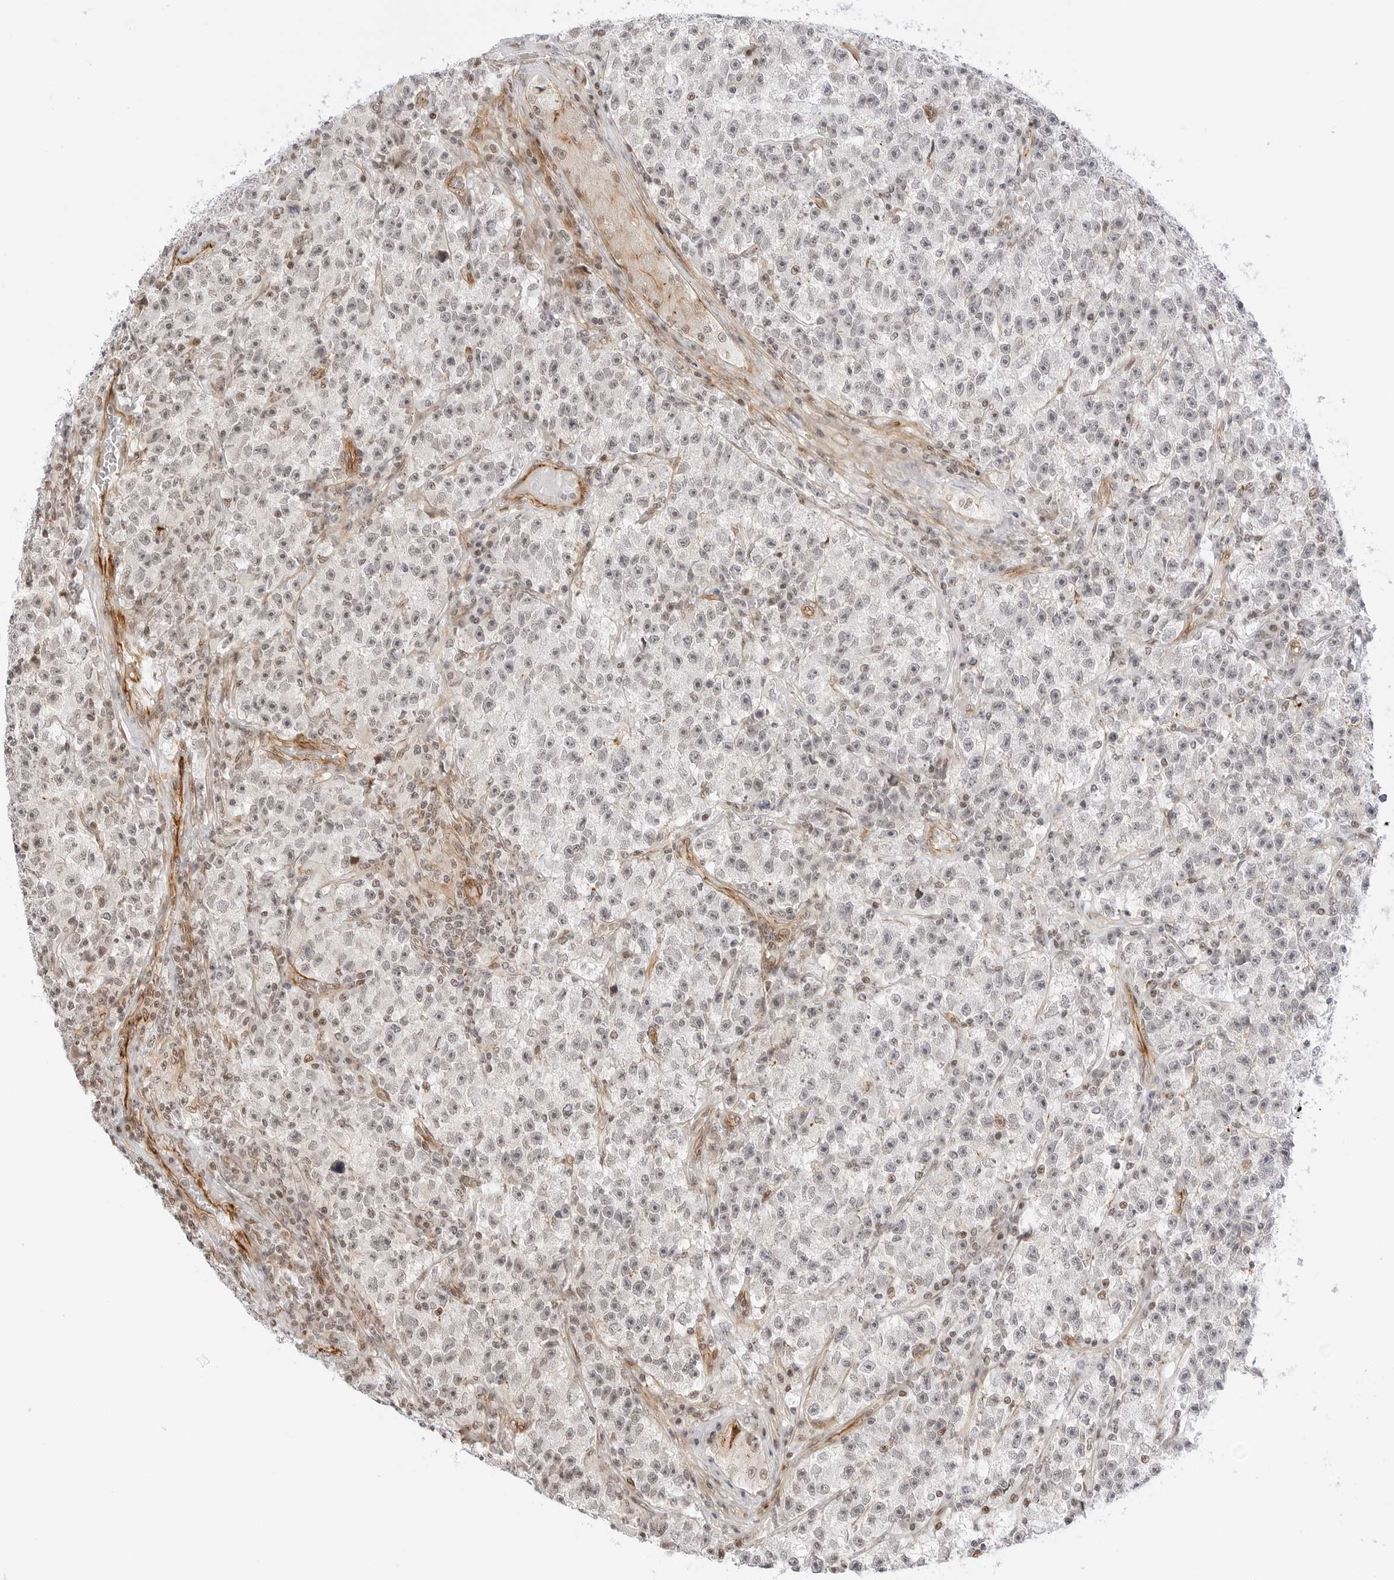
{"staining": {"intensity": "negative", "quantity": "none", "location": "none"}, "tissue": "testis cancer", "cell_type": "Tumor cells", "image_type": "cancer", "snomed": [{"axis": "morphology", "description": "Seminoma, NOS"}, {"axis": "topography", "description": "Testis"}], "caption": "Immunohistochemistry micrograph of human testis cancer (seminoma) stained for a protein (brown), which displays no positivity in tumor cells.", "gene": "ZNF613", "patient": {"sex": "male", "age": 22}}